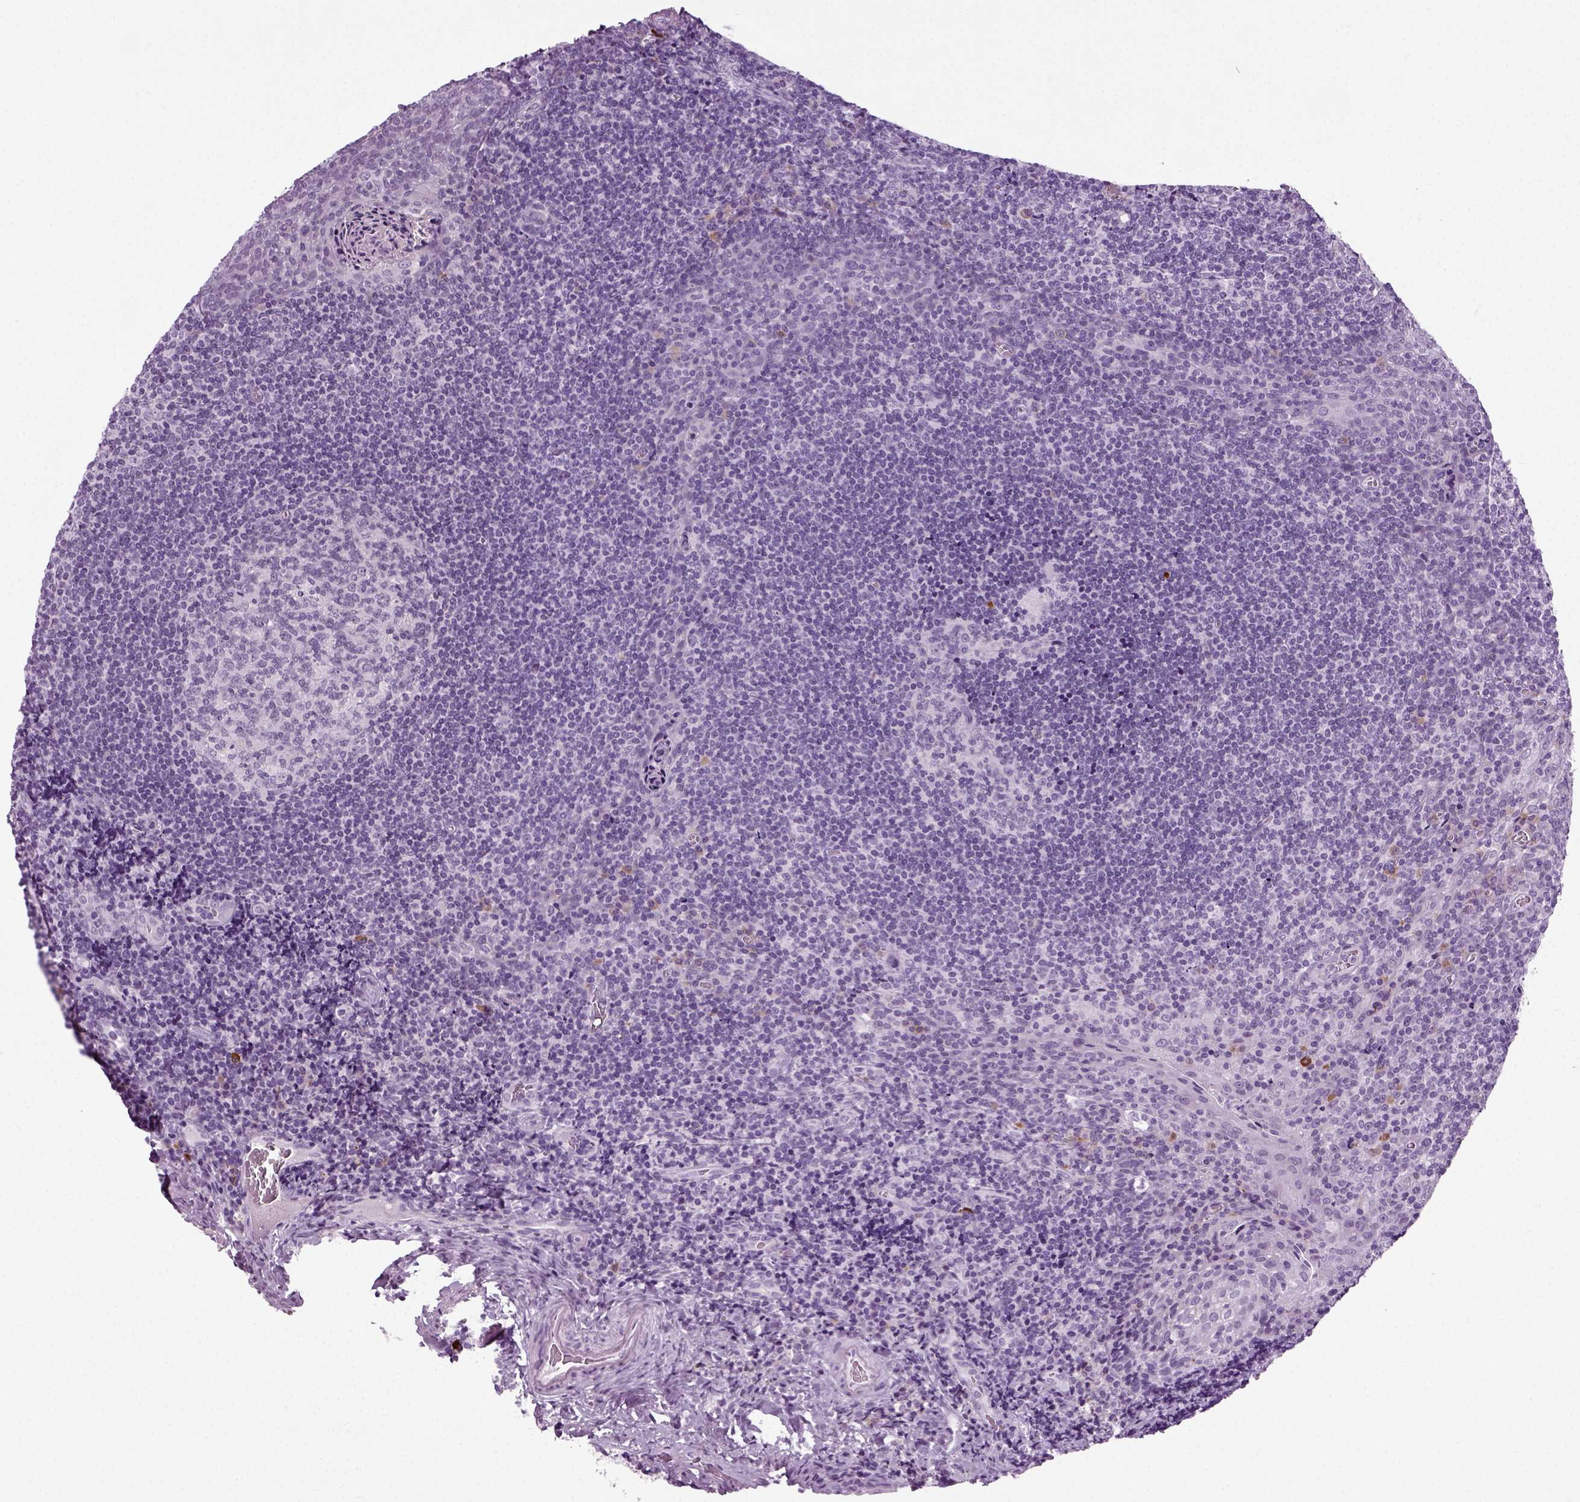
{"staining": {"intensity": "weak", "quantity": "<25%", "location": "cytoplasmic/membranous"}, "tissue": "tonsil", "cell_type": "Germinal center cells", "image_type": "normal", "snomed": [{"axis": "morphology", "description": "Normal tissue, NOS"}, {"axis": "morphology", "description": "Inflammation, NOS"}, {"axis": "topography", "description": "Tonsil"}], "caption": "Immunohistochemistry (IHC) photomicrograph of normal tonsil: tonsil stained with DAB (3,3'-diaminobenzidine) demonstrates no significant protein staining in germinal center cells.", "gene": "PRLH", "patient": {"sex": "female", "age": 31}}